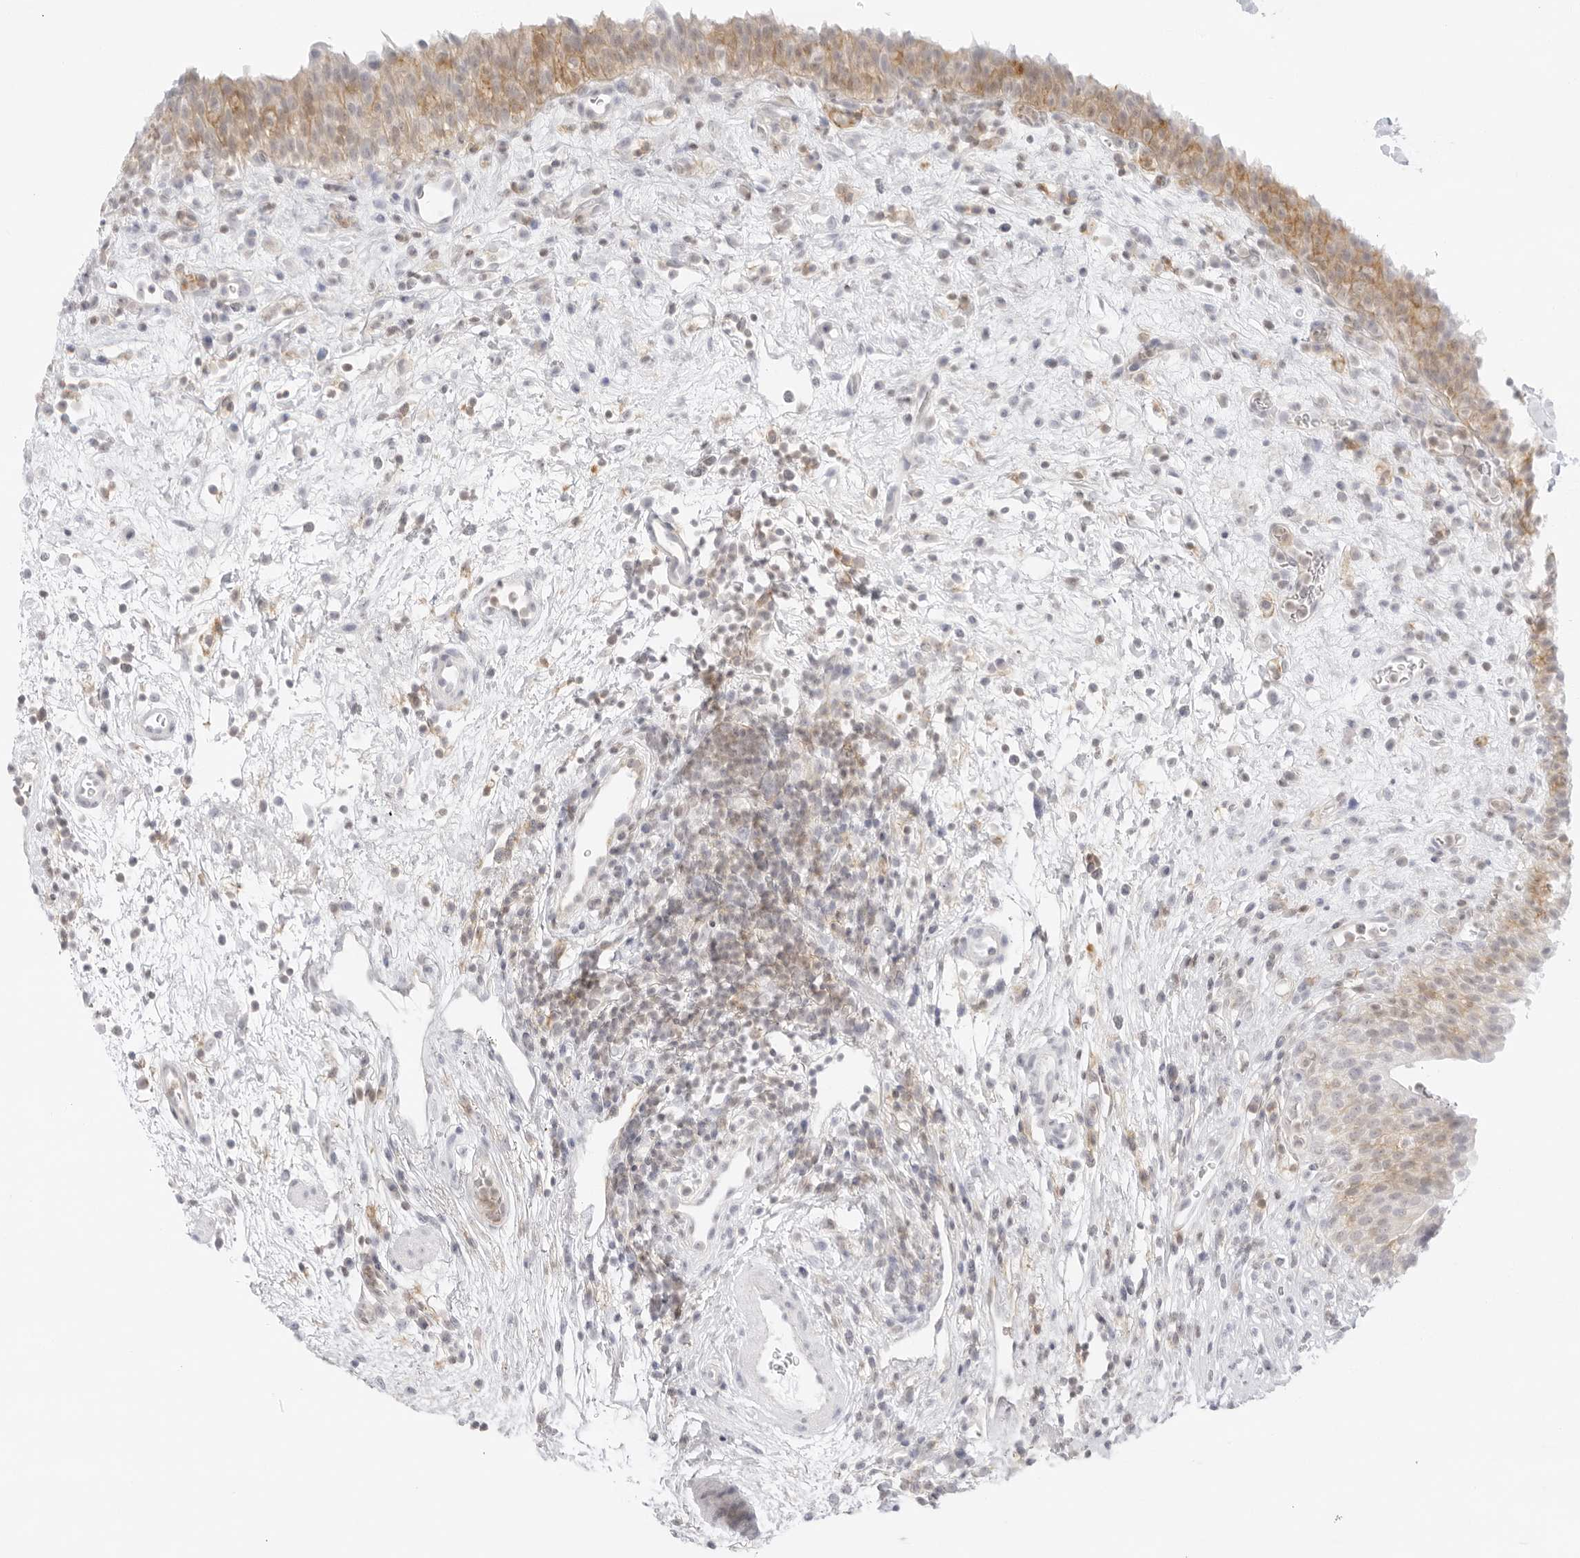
{"staining": {"intensity": "moderate", "quantity": ">75%", "location": "cytoplasmic/membranous"}, "tissue": "urinary bladder", "cell_type": "Urothelial cells", "image_type": "normal", "snomed": [{"axis": "morphology", "description": "Normal tissue, NOS"}, {"axis": "morphology", "description": "Inflammation, NOS"}, {"axis": "topography", "description": "Urinary bladder"}], "caption": "IHC of benign urinary bladder exhibits medium levels of moderate cytoplasmic/membranous expression in approximately >75% of urothelial cells.", "gene": "TNFRSF14", "patient": {"sex": "female", "age": 75}}